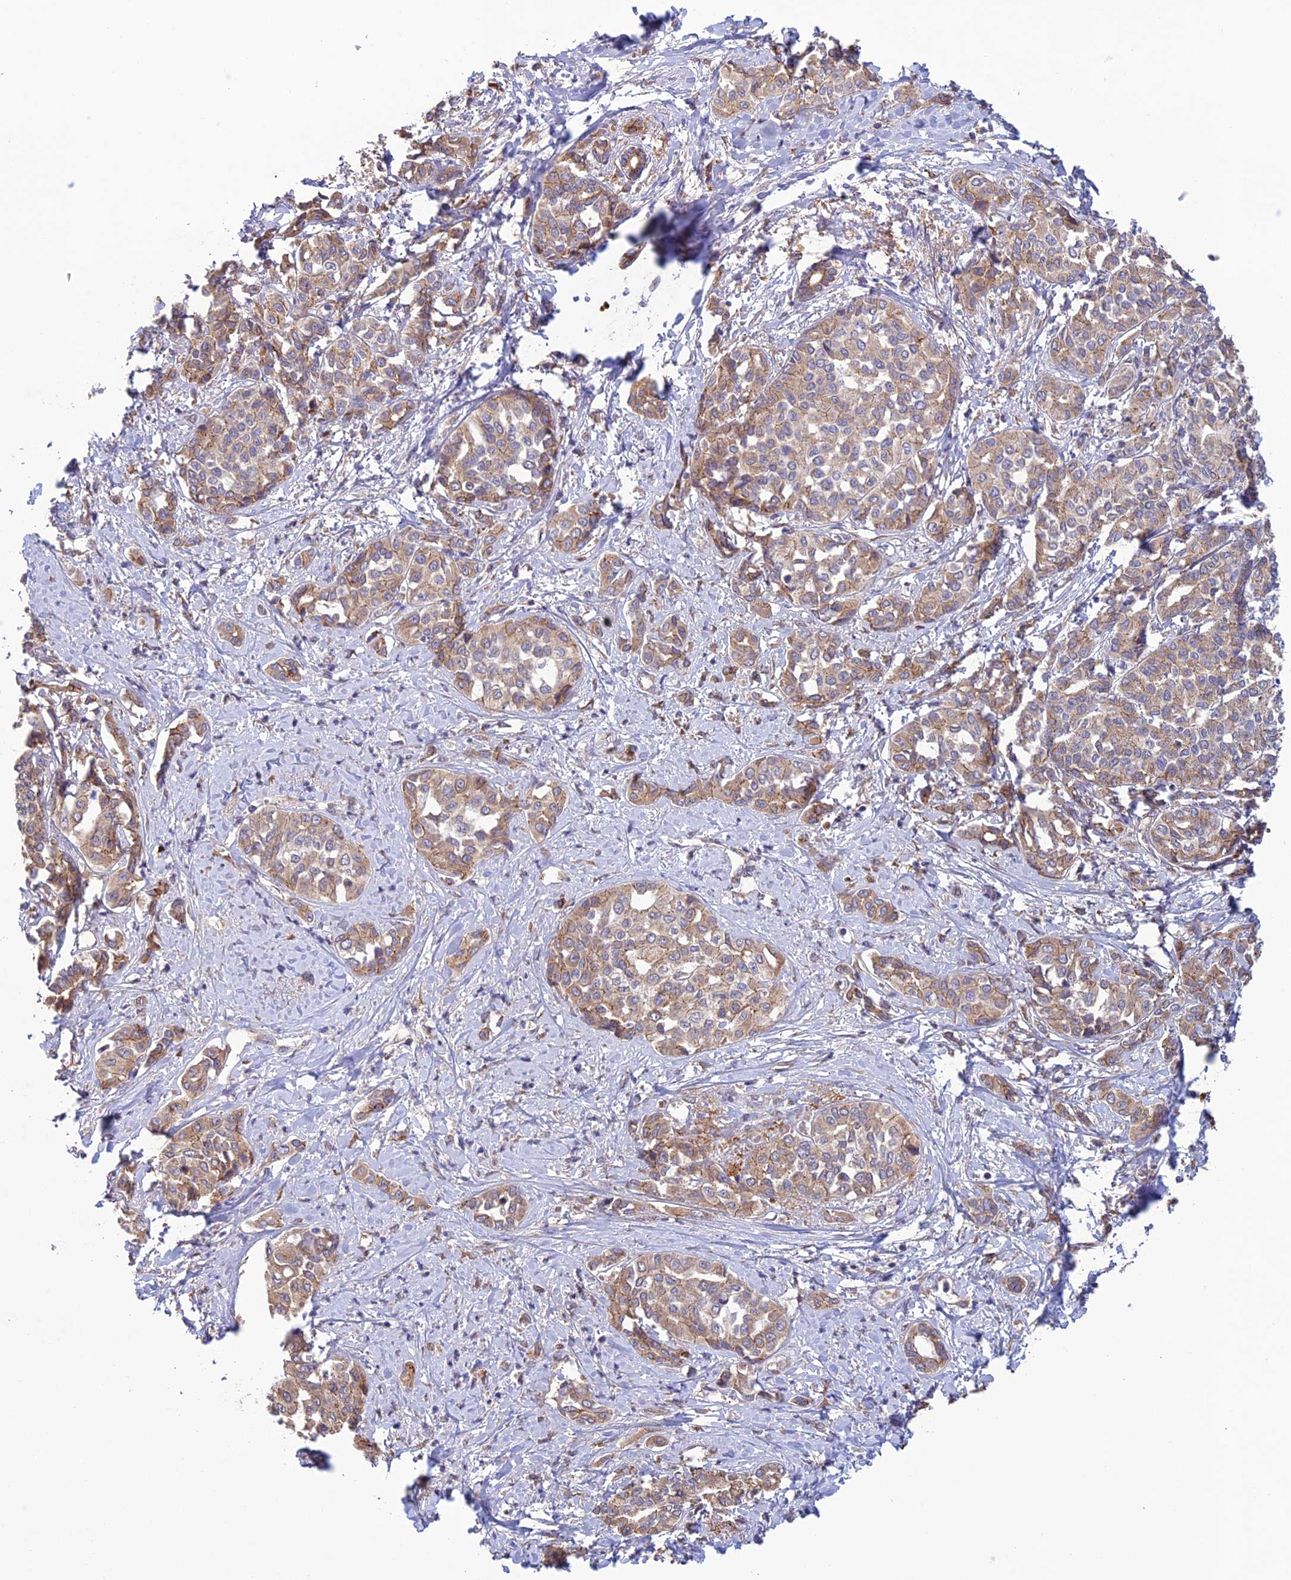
{"staining": {"intensity": "weak", "quantity": ">75%", "location": "cytoplasmic/membranous"}, "tissue": "liver cancer", "cell_type": "Tumor cells", "image_type": "cancer", "snomed": [{"axis": "morphology", "description": "Cholangiocarcinoma"}, {"axis": "topography", "description": "Liver"}], "caption": "The histopathology image shows staining of liver cancer (cholangiocarcinoma), revealing weak cytoplasmic/membranous protein expression (brown color) within tumor cells. (DAB IHC, brown staining for protein, blue staining for nuclei).", "gene": "MRNIP", "patient": {"sex": "female", "age": 77}}